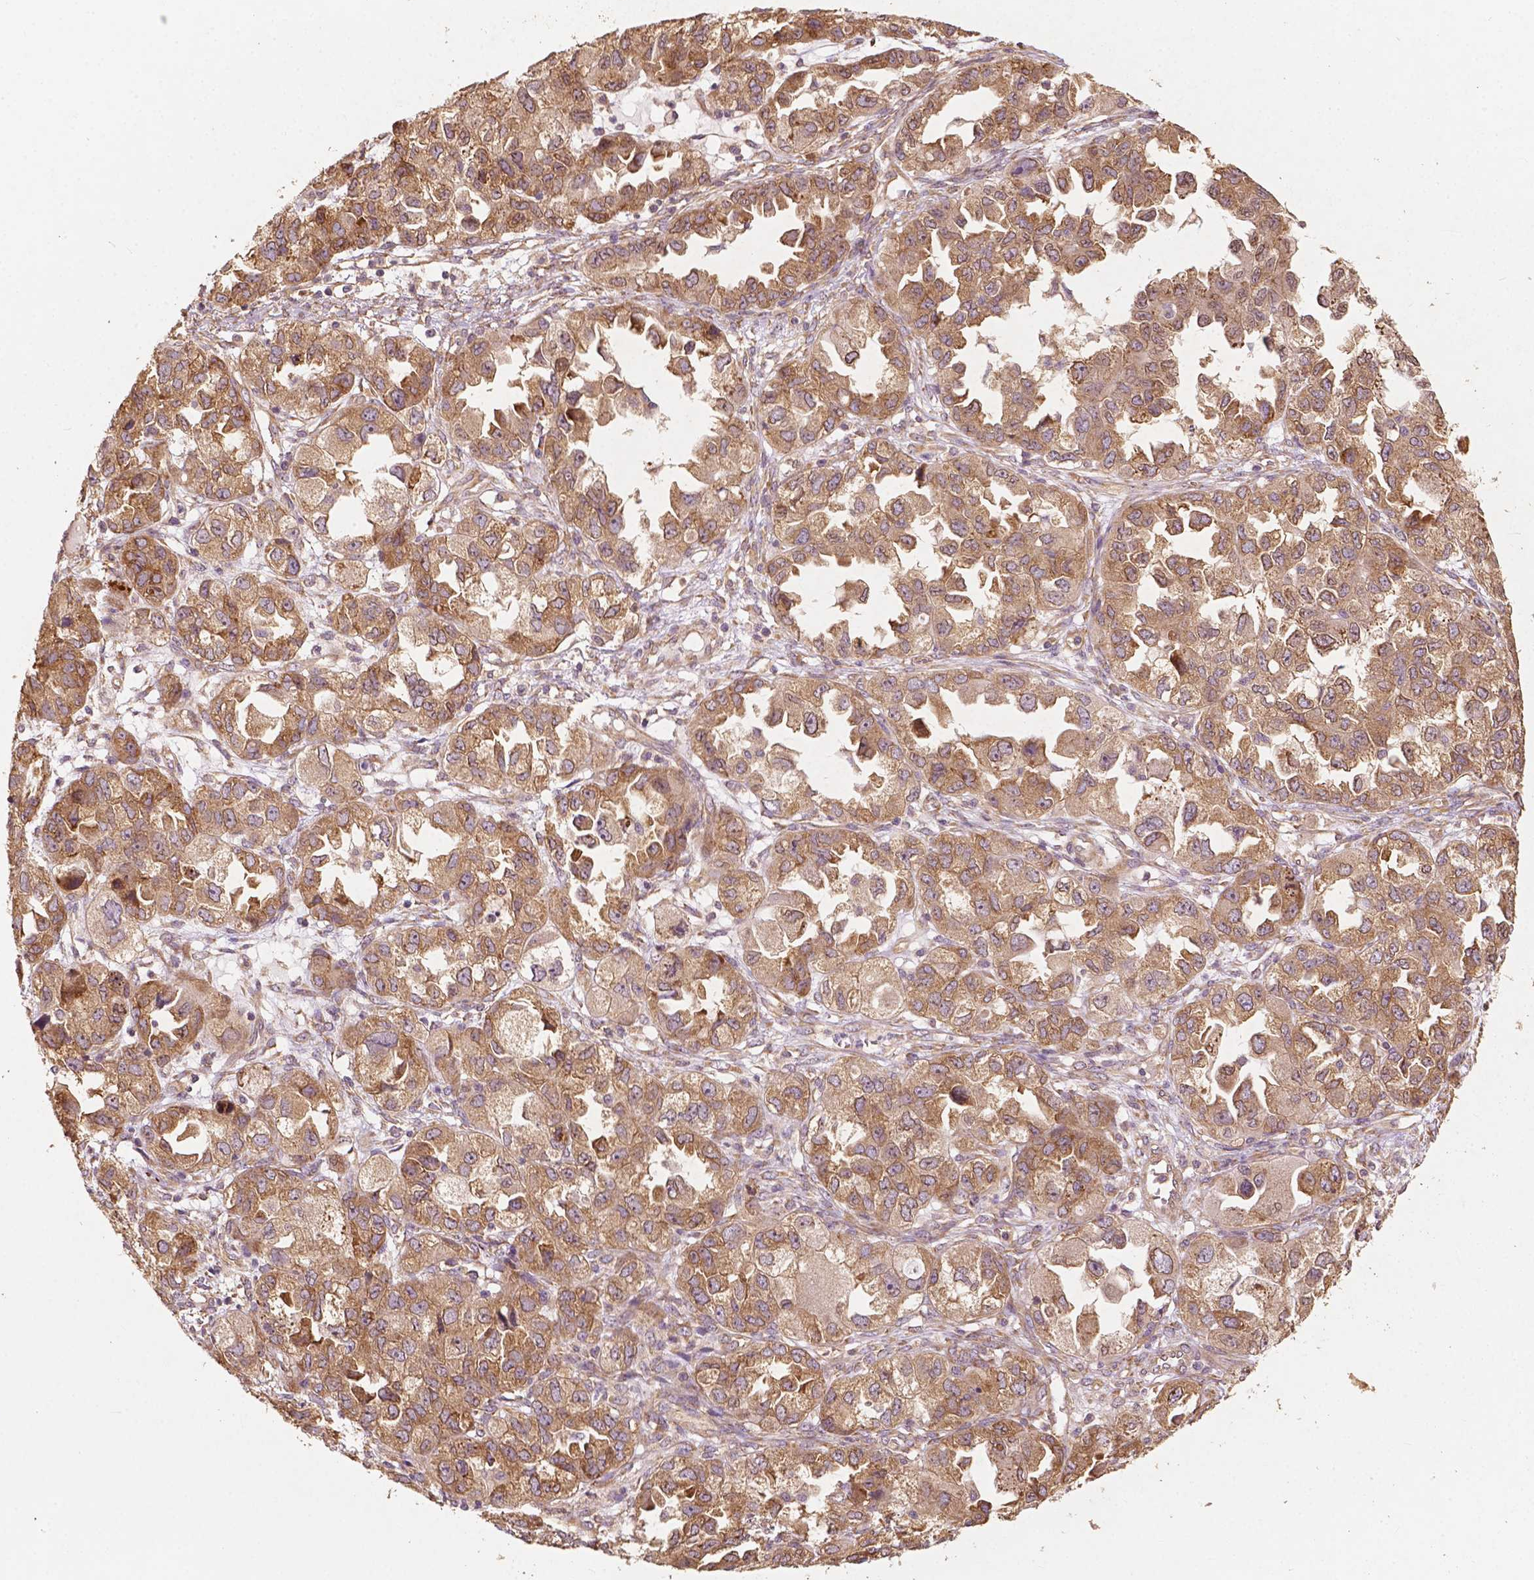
{"staining": {"intensity": "moderate", "quantity": ">75%", "location": "cytoplasmic/membranous"}, "tissue": "ovarian cancer", "cell_type": "Tumor cells", "image_type": "cancer", "snomed": [{"axis": "morphology", "description": "Cystadenocarcinoma, serous, NOS"}, {"axis": "topography", "description": "Ovary"}], "caption": "IHC (DAB) staining of human ovarian cancer demonstrates moderate cytoplasmic/membranous protein staining in approximately >75% of tumor cells.", "gene": "G3BP1", "patient": {"sex": "female", "age": 84}}